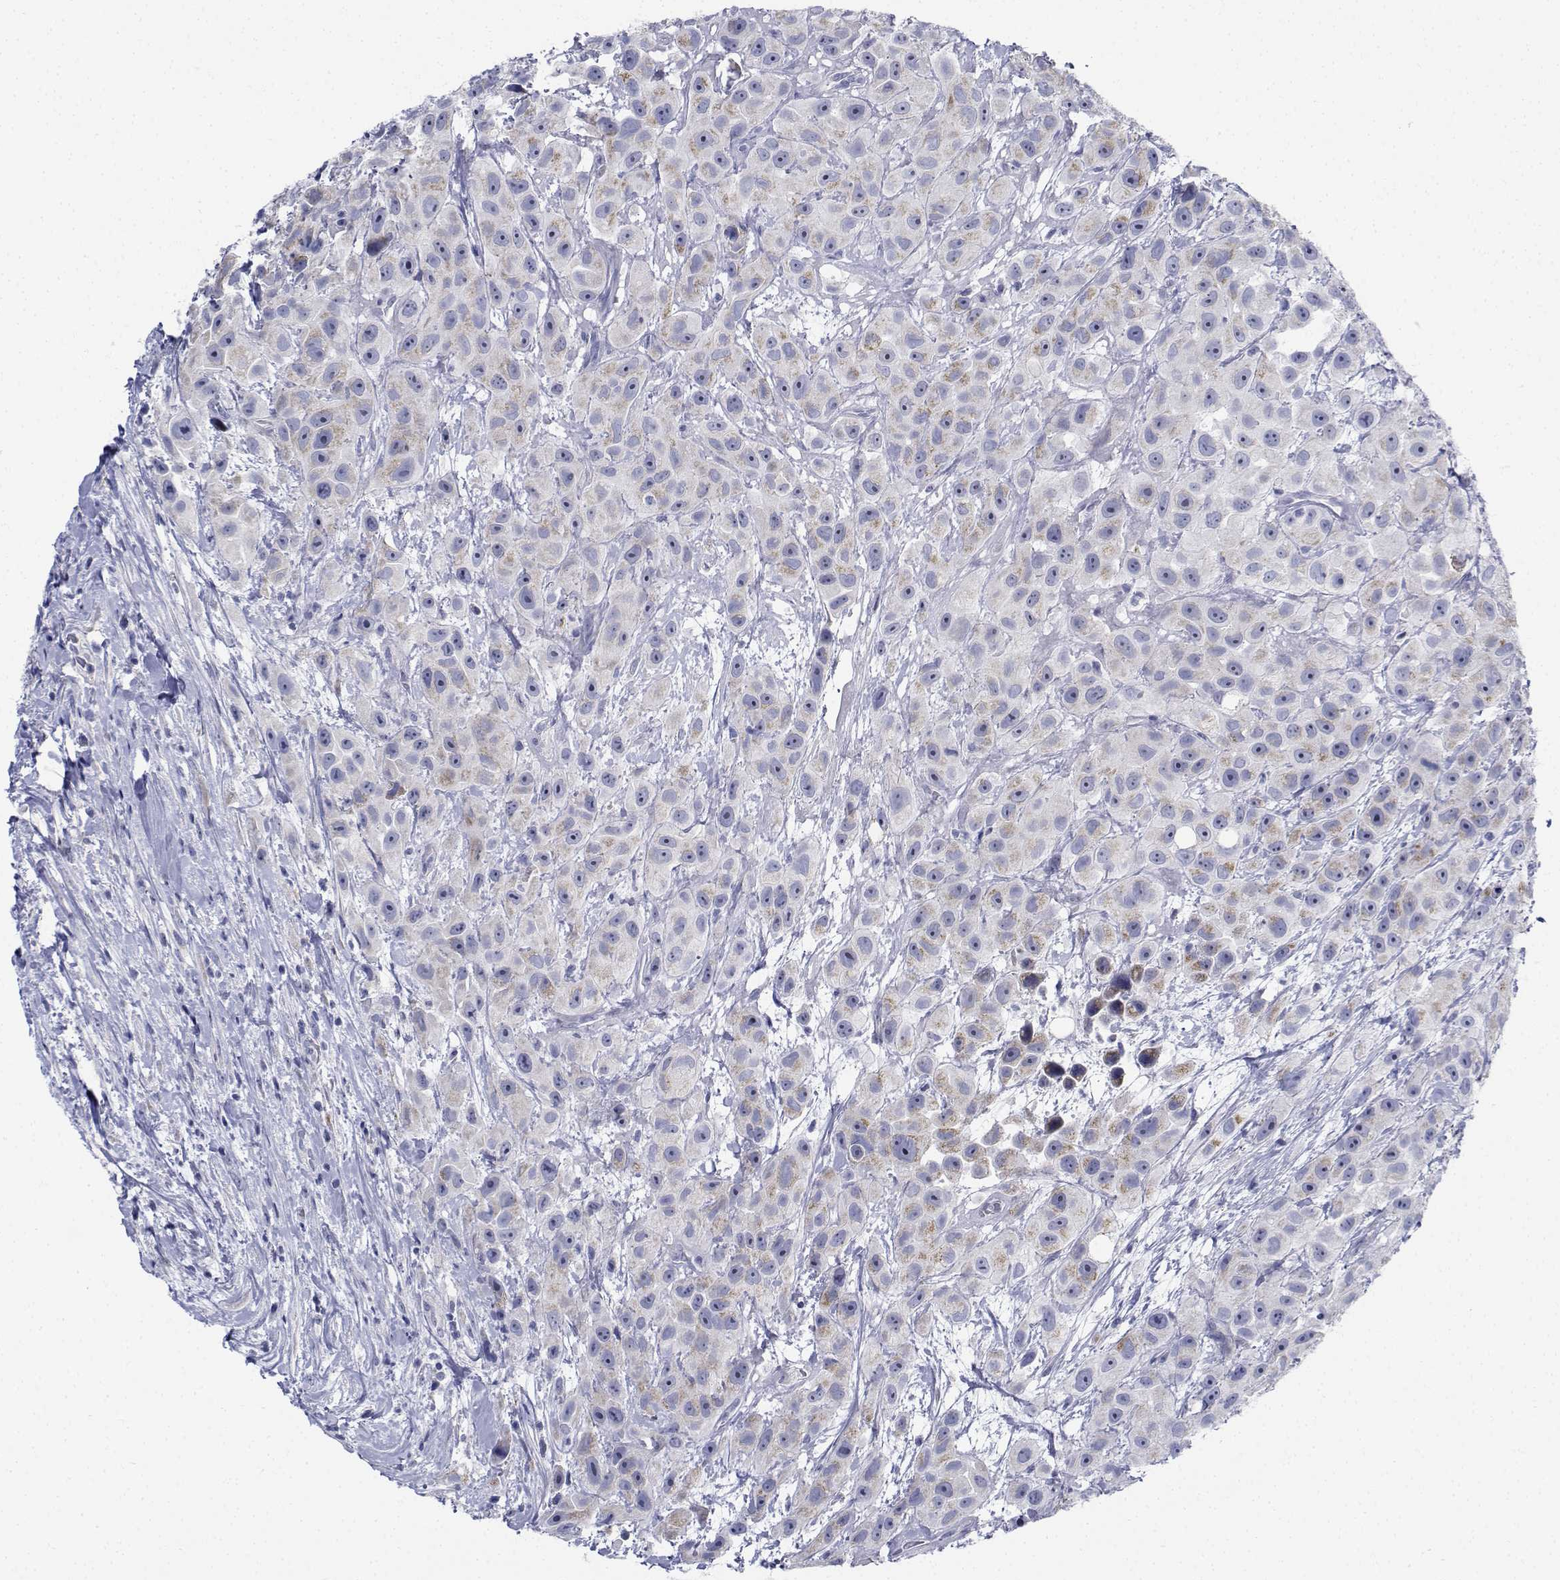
{"staining": {"intensity": "negative", "quantity": "none", "location": "none"}, "tissue": "urothelial cancer", "cell_type": "Tumor cells", "image_type": "cancer", "snomed": [{"axis": "morphology", "description": "Urothelial carcinoma, High grade"}, {"axis": "topography", "description": "Urinary bladder"}], "caption": "The immunohistochemistry image has no significant staining in tumor cells of urothelial cancer tissue.", "gene": "CDHR3", "patient": {"sex": "male", "age": 79}}